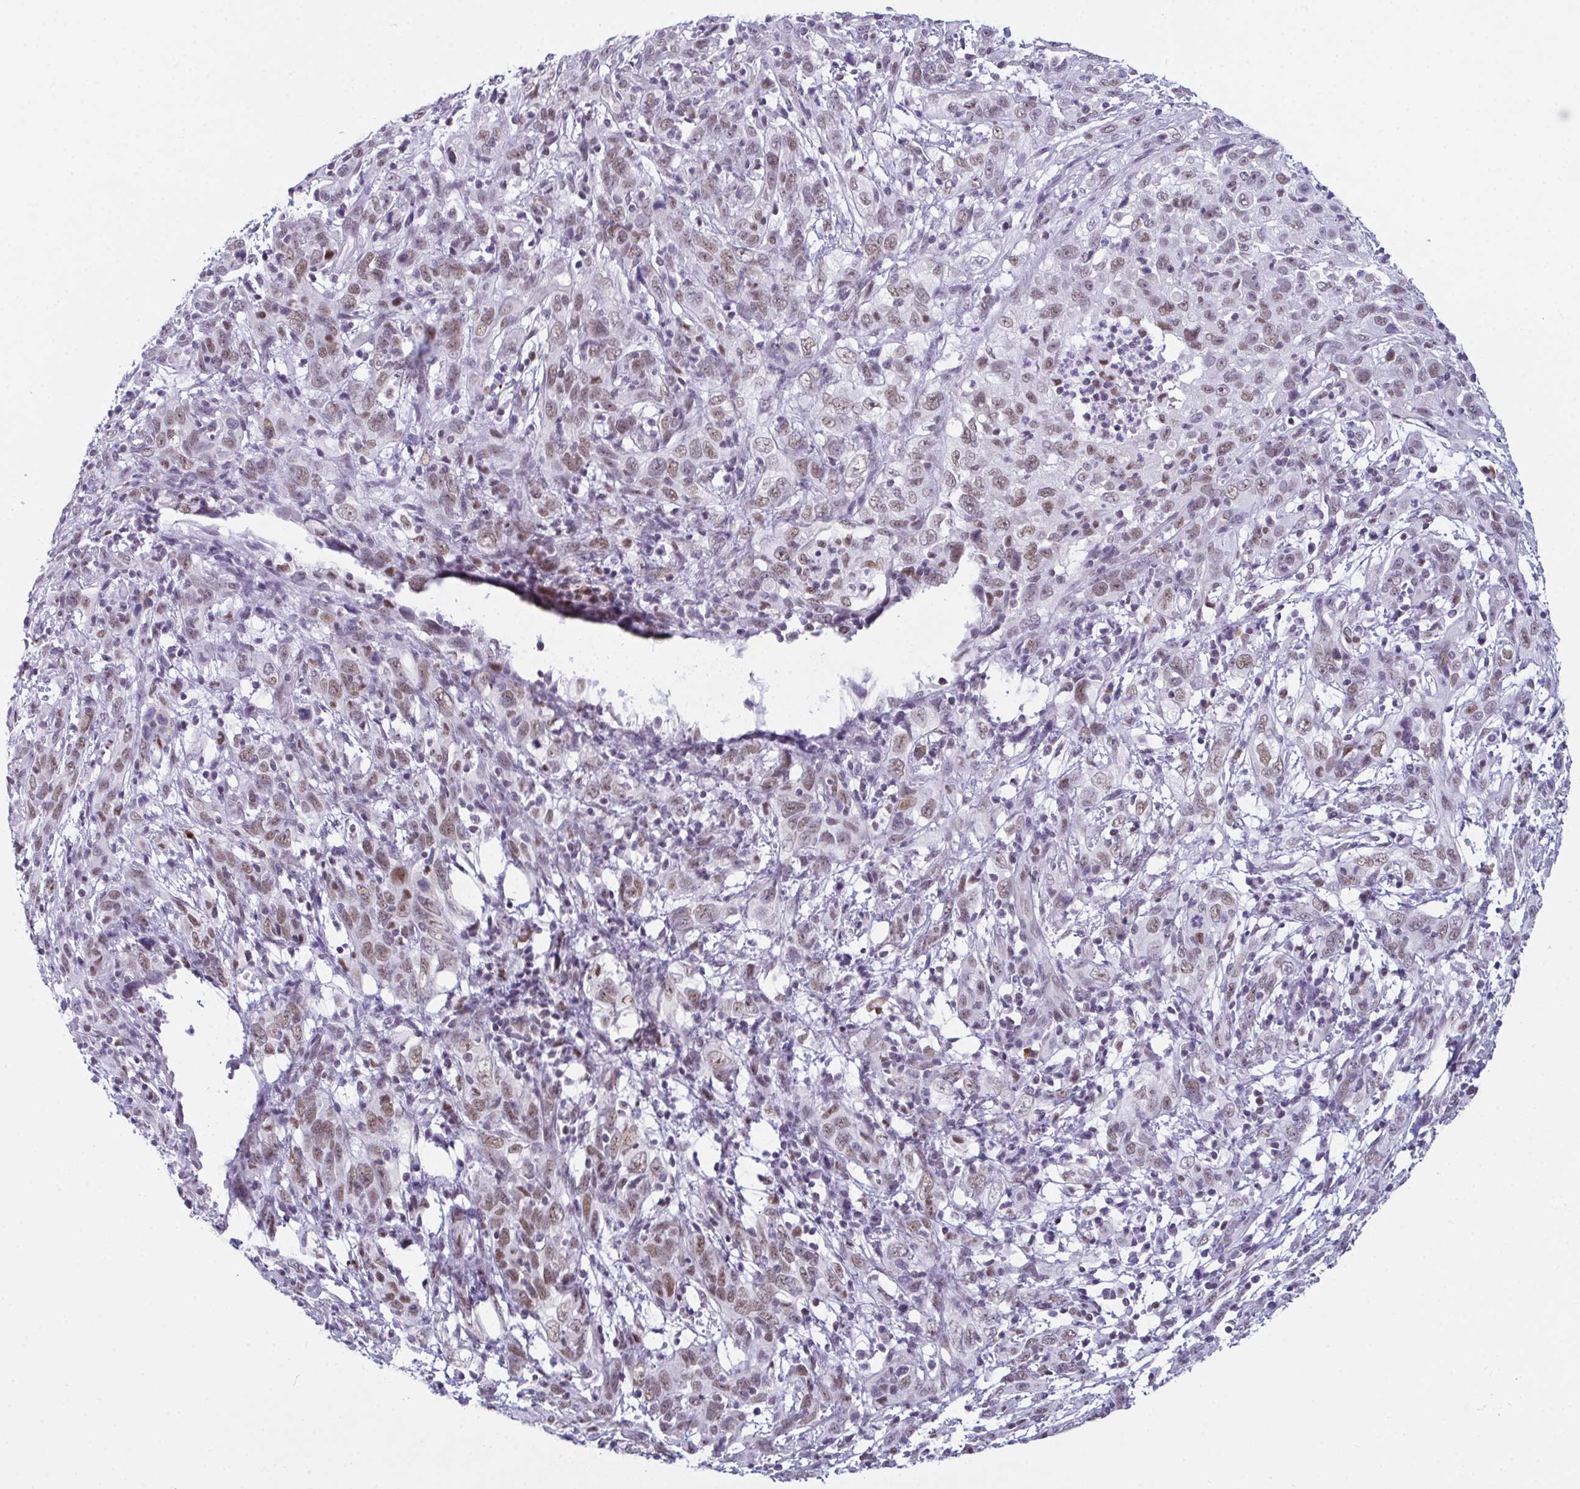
{"staining": {"intensity": "moderate", "quantity": "25%-75%", "location": "nuclear"}, "tissue": "cervical cancer", "cell_type": "Tumor cells", "image_type": "cancer", "snomed": [{"axis": "morphology", "description": "Adenocarcinoma, NOS"}, {"axis": "topography", "description": "Cervix"}], "caption": "DAB immunohistochemical staining of human cervical cancer shows moderate nuclear protein staining in approximately 25%-75% of tumor cells.", "gene": "RBM7", "patient": {"sex": "female", "age": 40}}